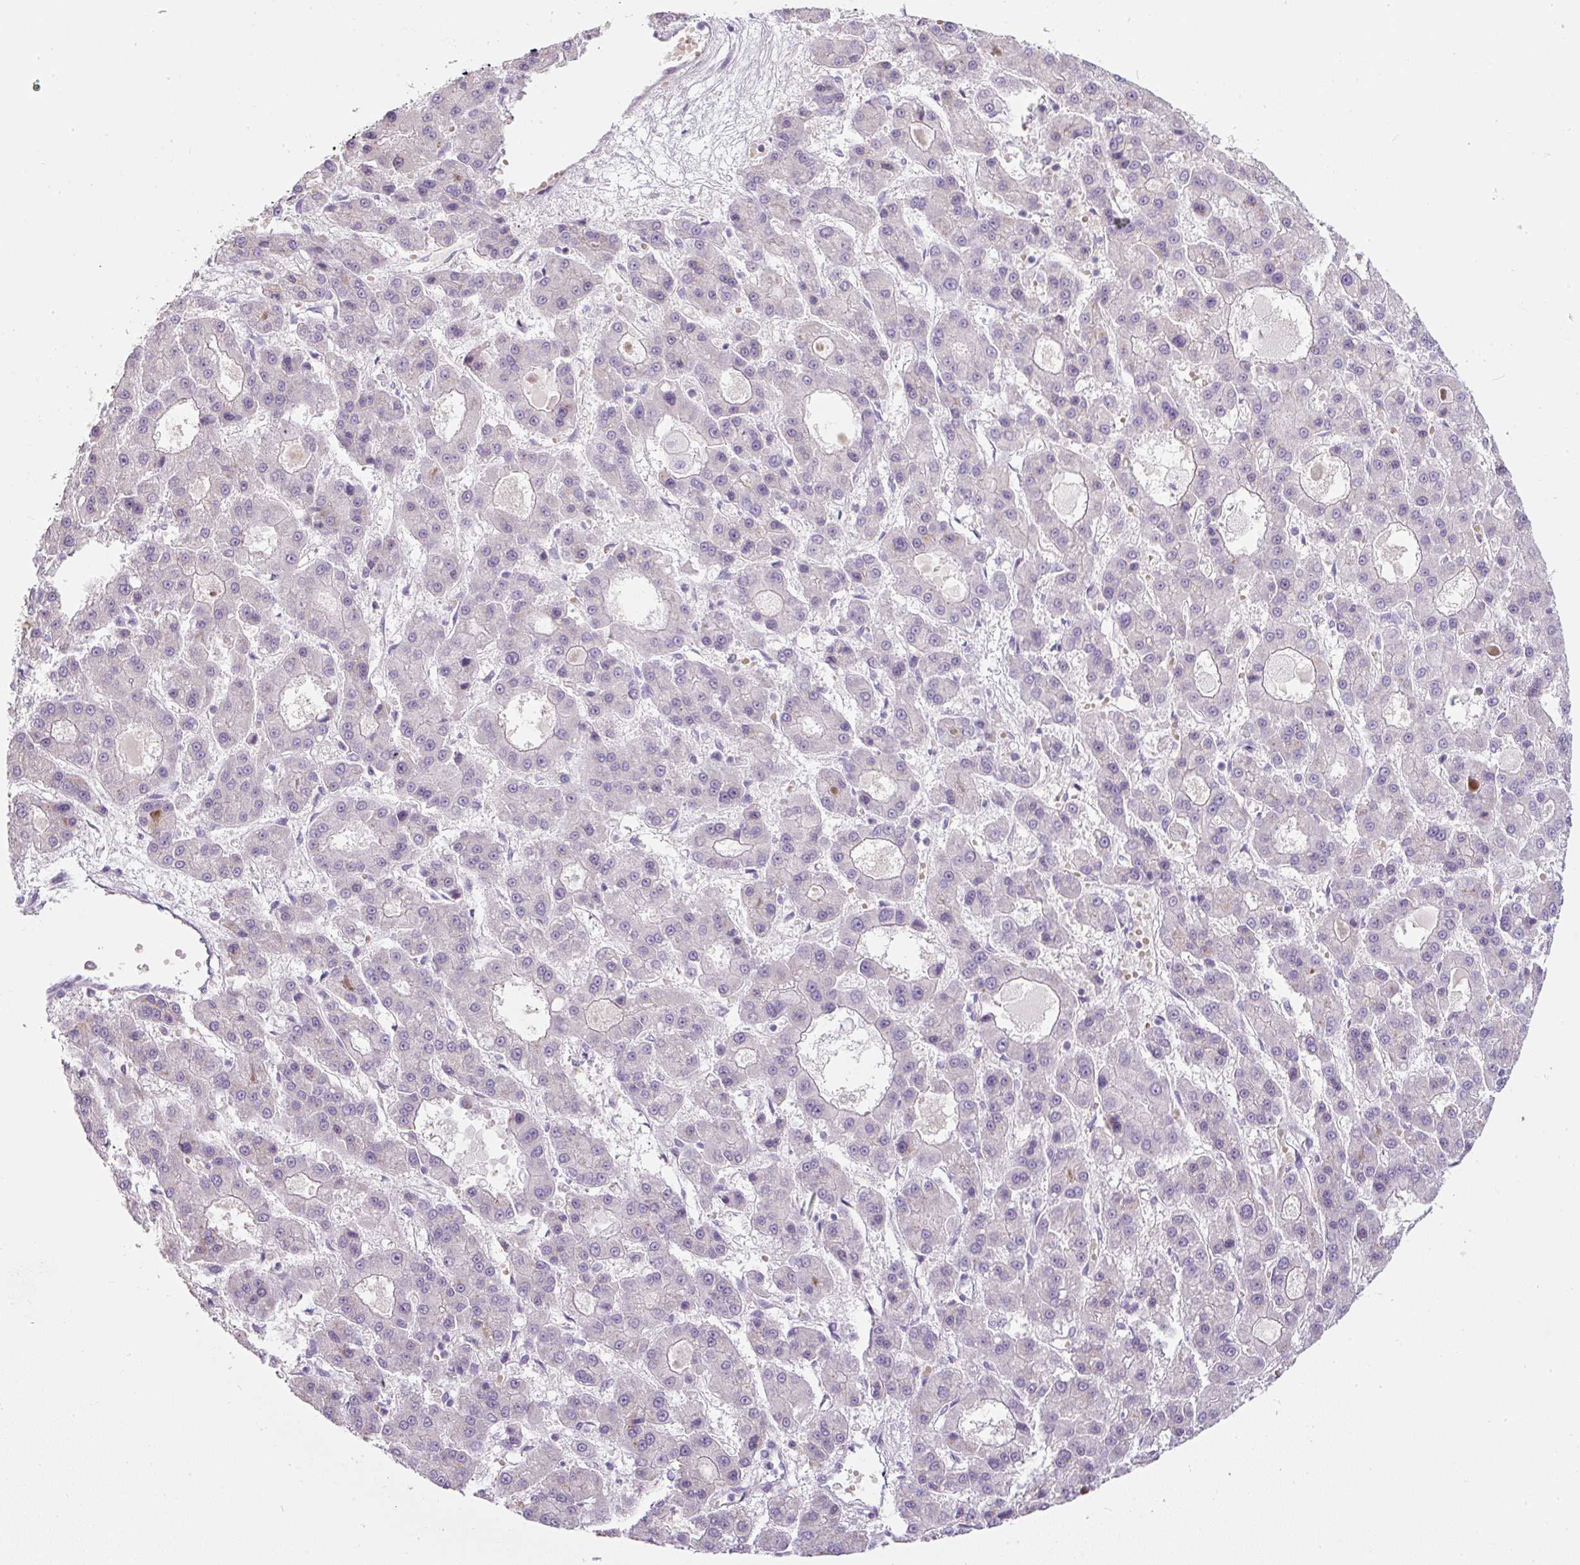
{"staining": {"intensity": "negative", "quantity": "none", "location": "none"}, "tissue": "liver cancer", "cell_type": "Tumor cells", "image_type": "cancer", "snomed": [{"axis": "morphology", "description": "Carcinoma, Hepatocellular, NOS"}, {"axis": "topography", "description": "Liver"}], "caption": "Immunohistochemistry of human liver hepatocellular carcinoma demonstrates no positivity in tumor cells.", "gene": "FGFBP3", "patient": {"sex": "male", "age": 70}}